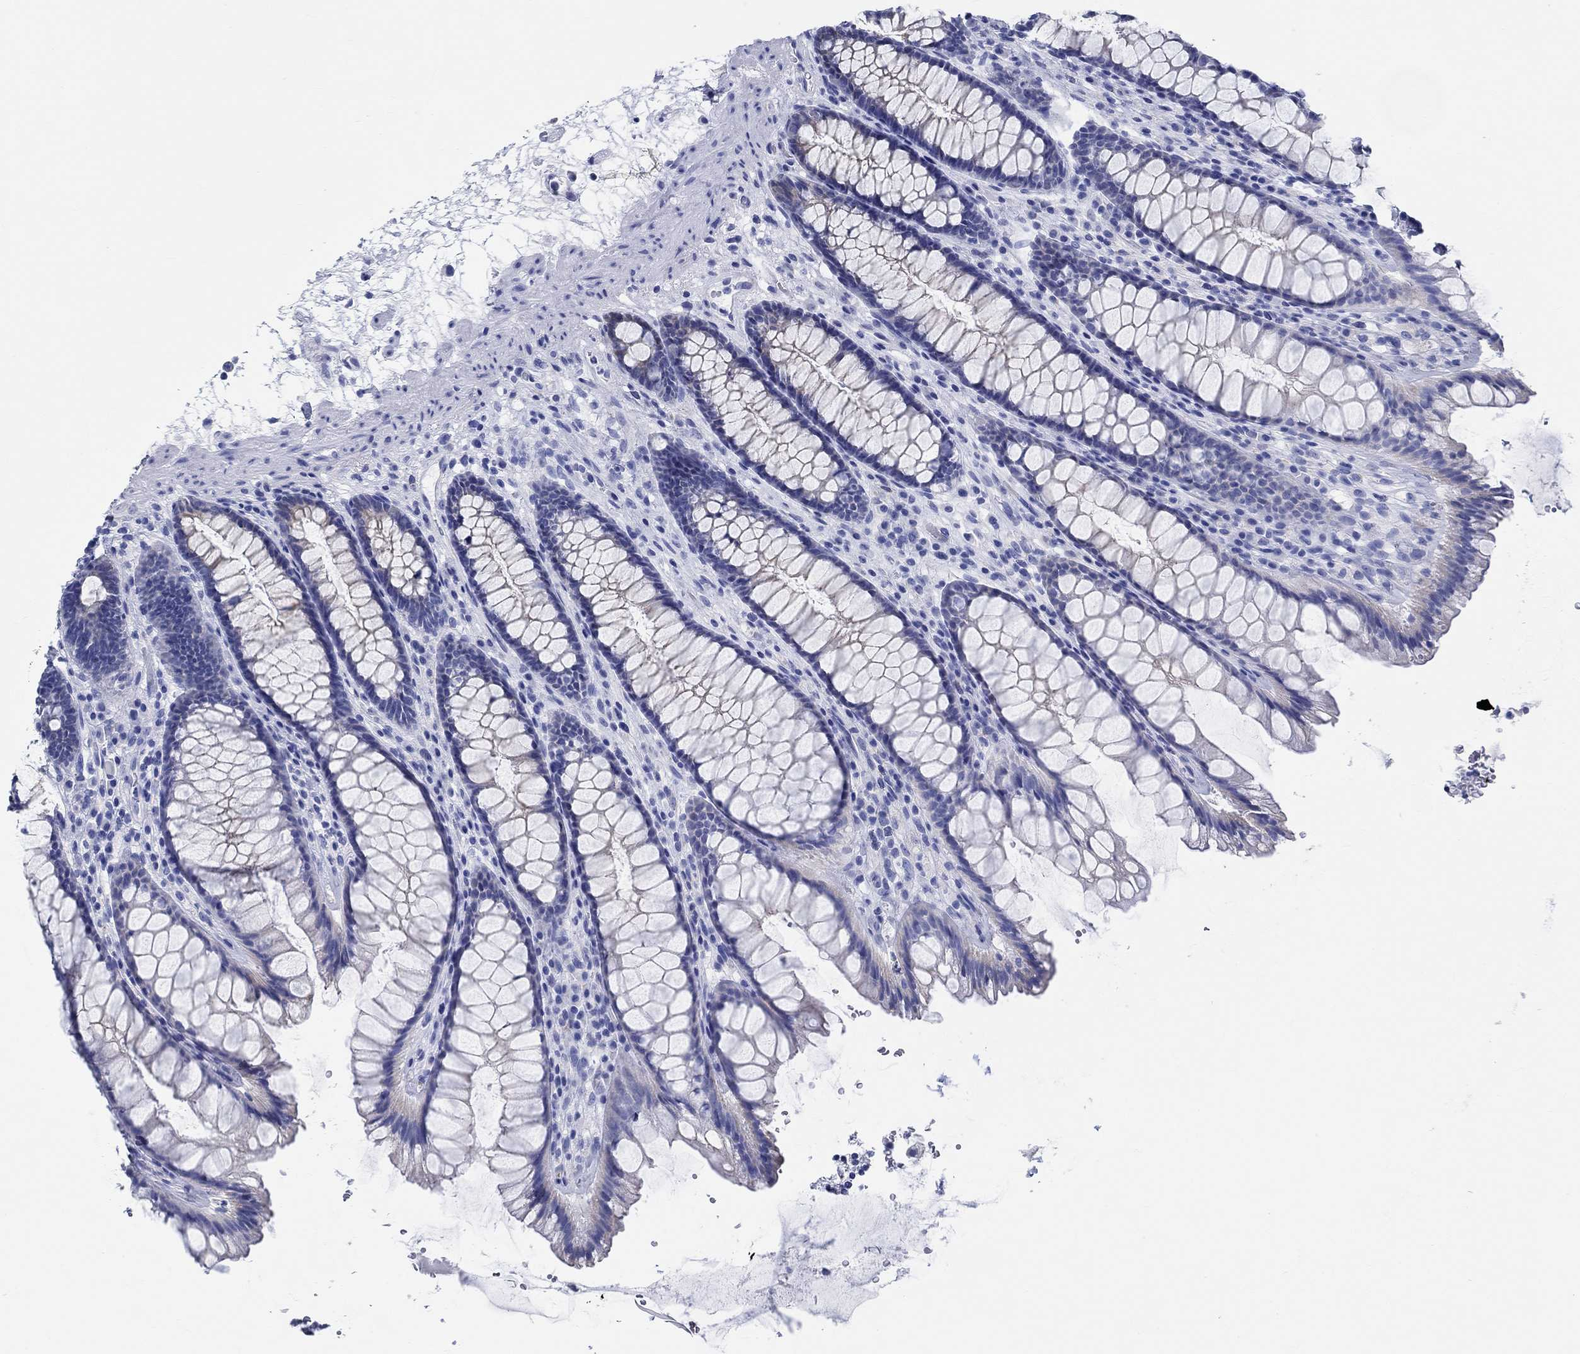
{"staining": {"intensity": "moderate", "quantity": "<25%", "location": "cytoplasmic/membranous"}, "tissue": "rectum", "cell_type": "Glandular cells", "image_type": "normal", "snomed": [{"axis": "morphology", "description": "Normal tissue, NOS"}, {"axis": "topography", "description": "Rectum"}], "caption": "Moderate cytoplasmic/membranous positivity is appreciated in about <25% of glandular cells in unremarkable rectum. (DAB = brown stain, brightfield microscopy at high magnification).", "gene": "RD3L", "patient": {"sex": "male", "age": 72}}